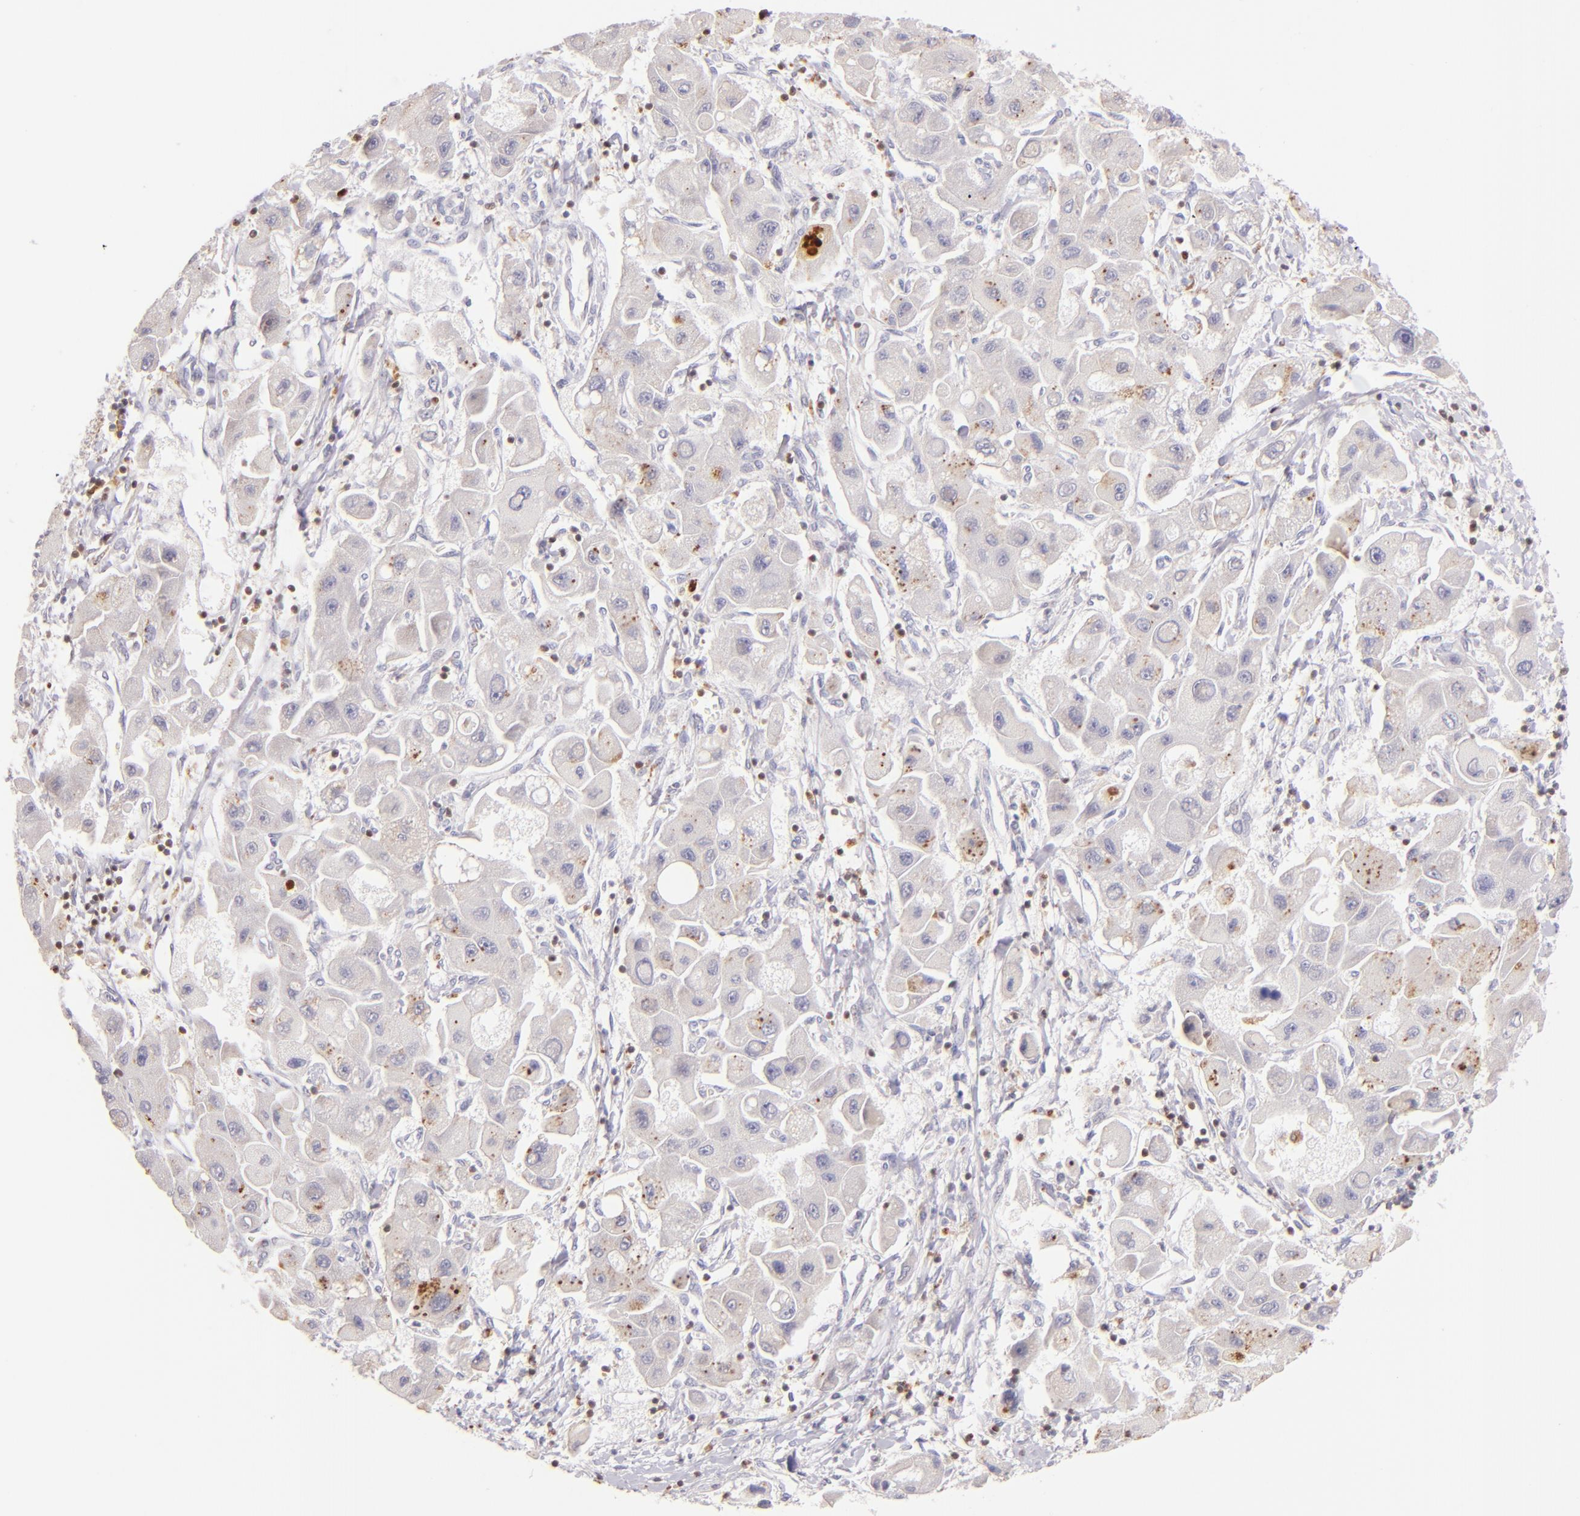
{"staining": {"intensity": "weak", "quantity": "<25%", "location": "cytoplasmic/membranous"}, "tissue": "liver cancer", "cell_type": "Tumor cells", "image_type": "cancer", "snomed": [{"axis": "morphology", "description": "Carcinoma, Hepatocellular, NOS"}, {"axis": "topography", "description": "Liver"}], "caption": "Tumor cells are negative for protein expression in human liver cancer.", "gene": "ZAP70", "patient": {"sex": "male", "age": 24}}